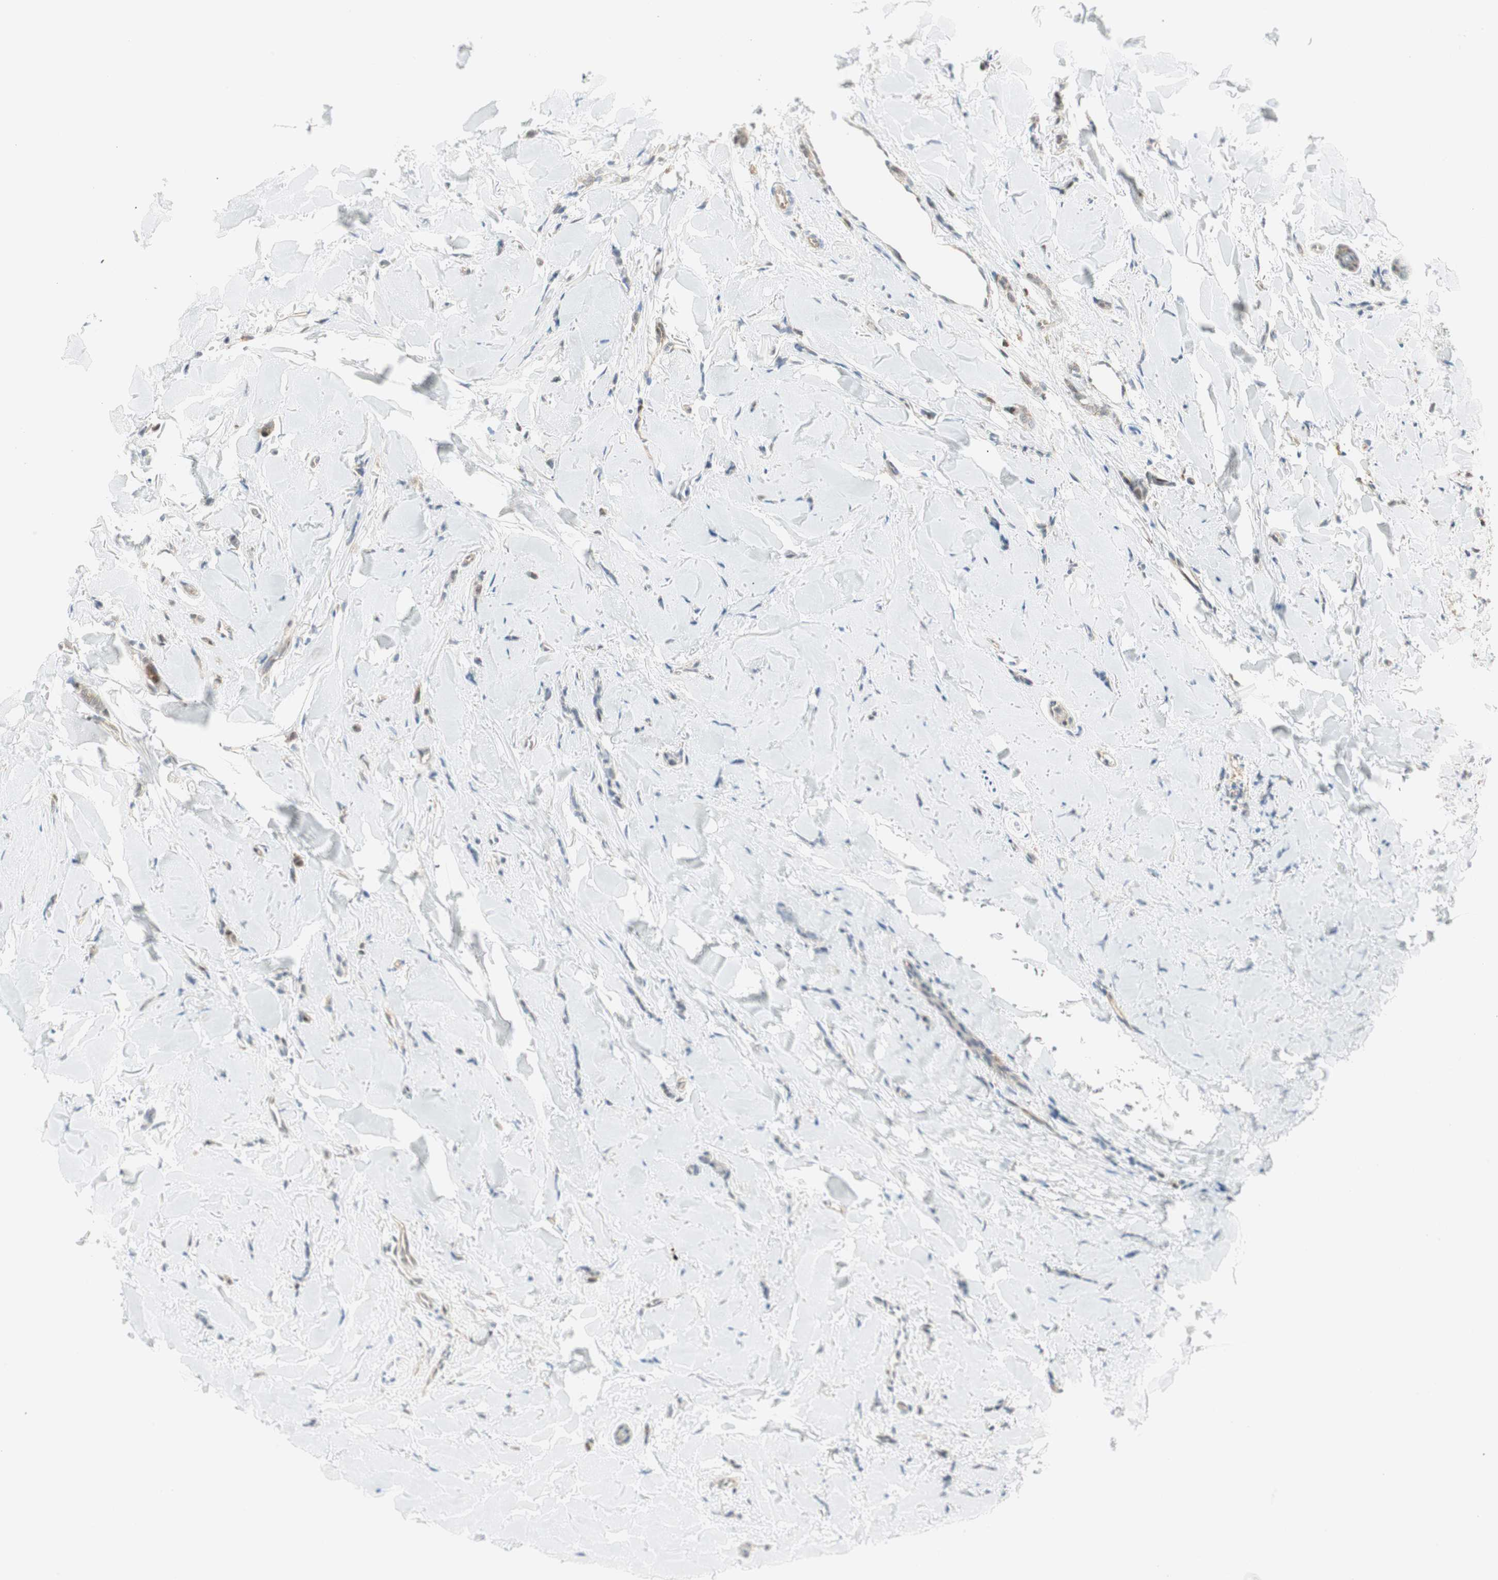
{"staining": {"intensity": "moderate", "quantity": "25%-75%", "location": "cytoplasmic/membranous"}, "tissue": "breast cancer", "cell_type": "Tumor cells", "image_type": "cancer", "snomed": [{"axis": "morphology", "description": "Lobular carcinoma"}, {"axis": "topography", "description": "Skin"}, {"axis": "topography", "description": "Breast"}], "caption": "Breast cancer (lobular carcinoma) was stained to show a protein in brown. There is medium levels of moderate cytoplasmic/membranous expression in about 25%-75% of tumor cells.", "gene": "PPP1CA", "patient": {"sex": "female", "age": 46}}